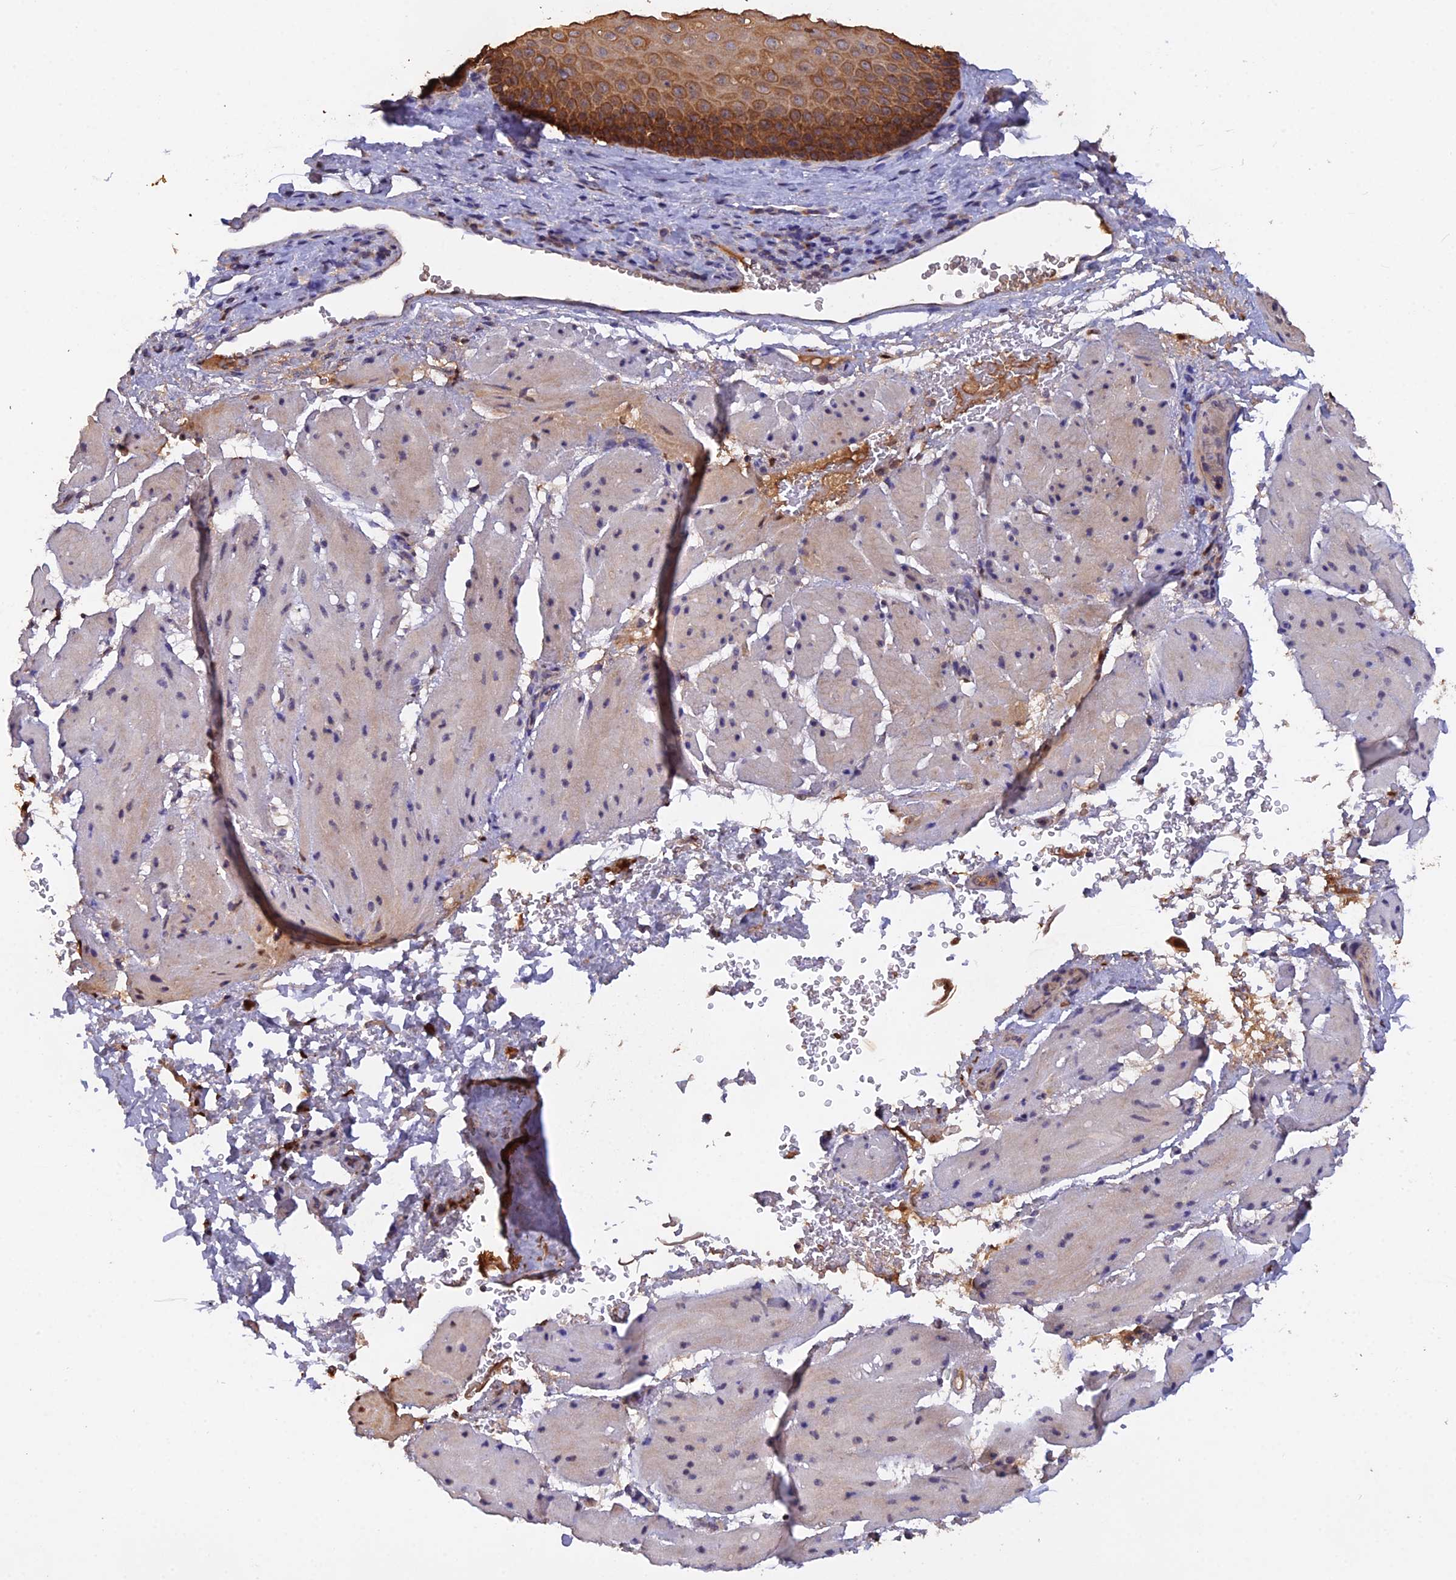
{"staining": {"intensity": "strong", "quantity": "25%-75%", "location": "cytoplasmic/membranous"}, "tissue": "esophagus", "cell_type": "Squamous epithelial cells", "image_type": "normal", "snomed": [{"axis": "morphology", "description": "Normal tissue, NOS"}, {"axis": "topography", "description": "Esophagus"}], "caption": "A brown stain highlights strong cytoplasmic/membranous positivity of a protein in squamous epithelial cells of normal esophagus. Ihc stains the protein in brown and the nuclei are stained blue.", "gene": "SLC39A13", "patient": {"sex": "female", "age": 66}}